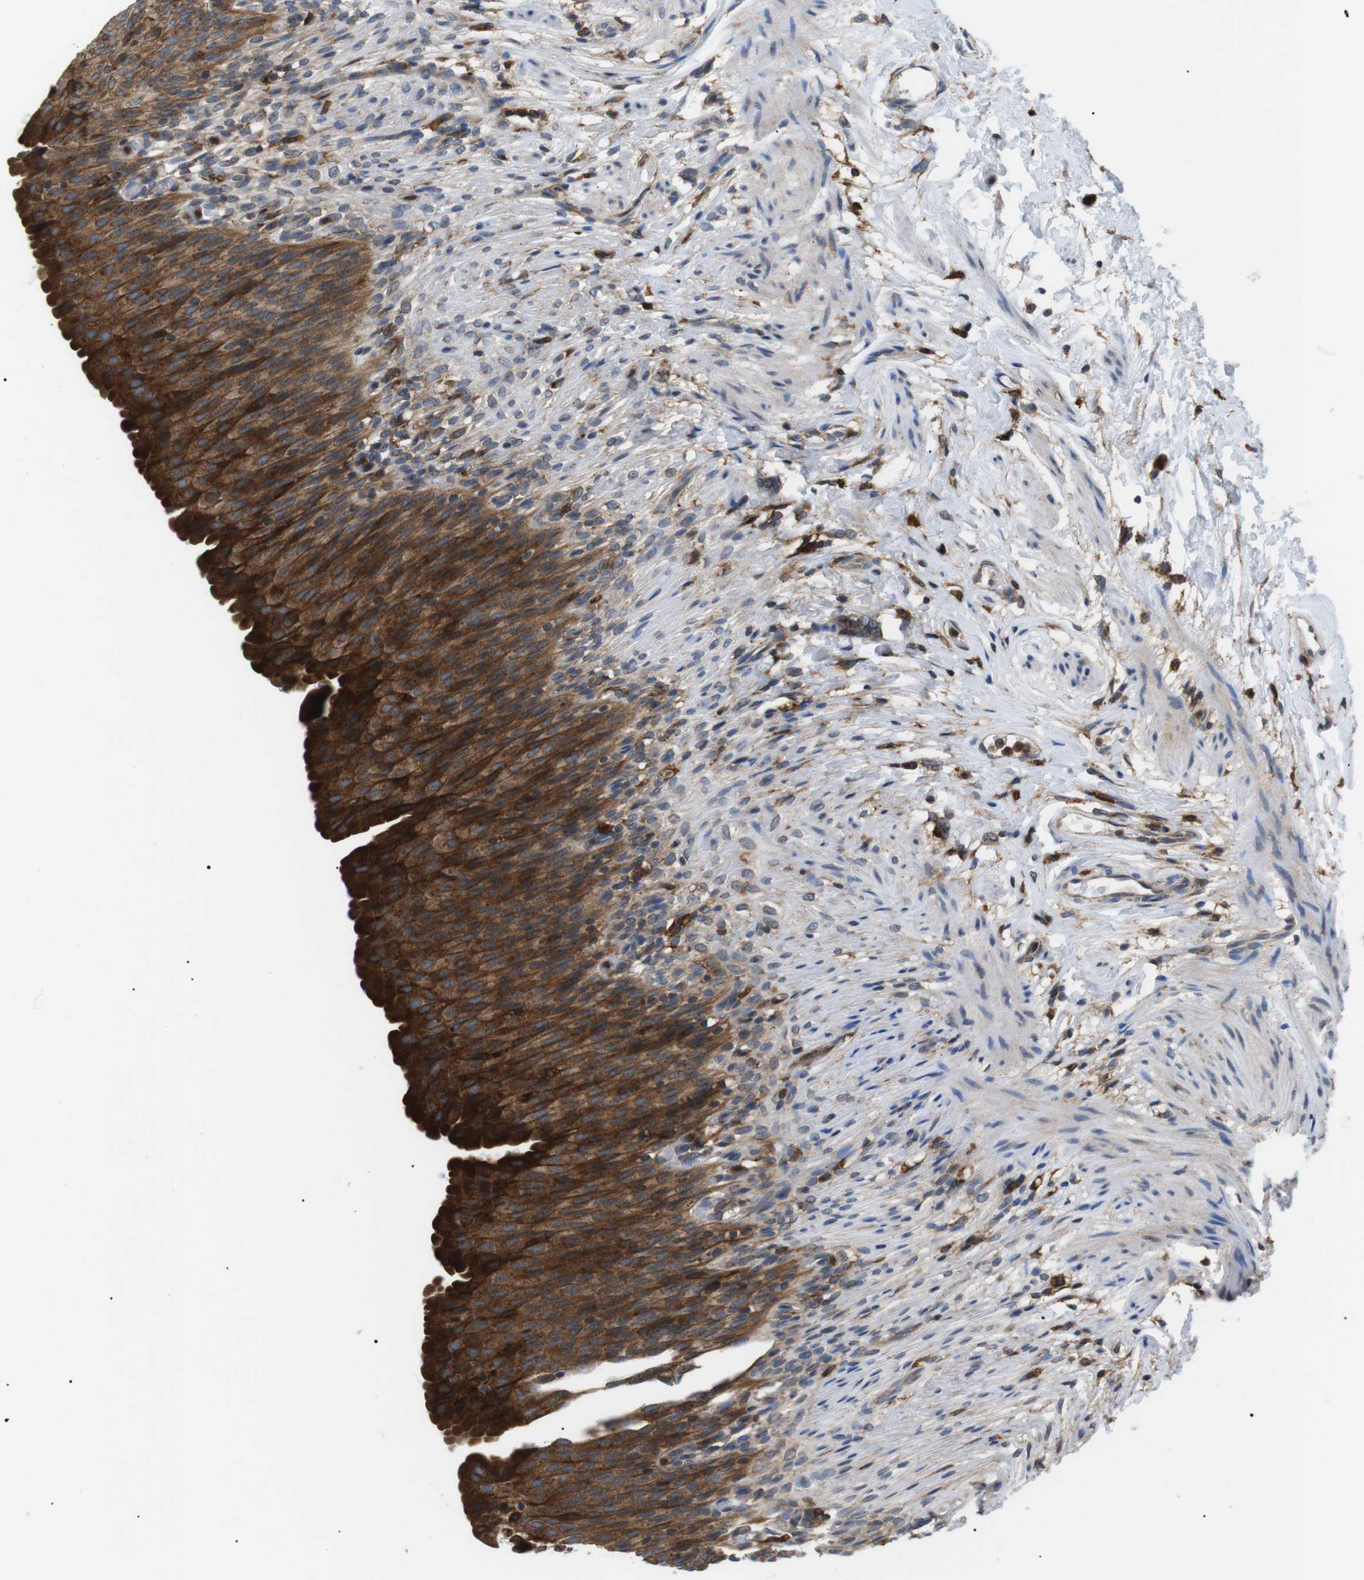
{"staining": {"intensity": "strong", "quantity": ">75%", "location": "cytoplasmic/membranous"}, "tissue": "urinary bladder", "cell_type": "Urothelial cells", "image_type": "normal", "snomed": [{"axis": "morphology", "description": "Normal tissue, NOS"}, {"axis": "topography", "description": "Urinary bladder"}], "caption": "Brown immunohistochemical staining in benign urinary bladder exhibits strong cytoplasmic/membranous staining in about >75% of urothelial cells.", "gene": "RAB9A", "patient": {"sex": "female", "age": 79}}